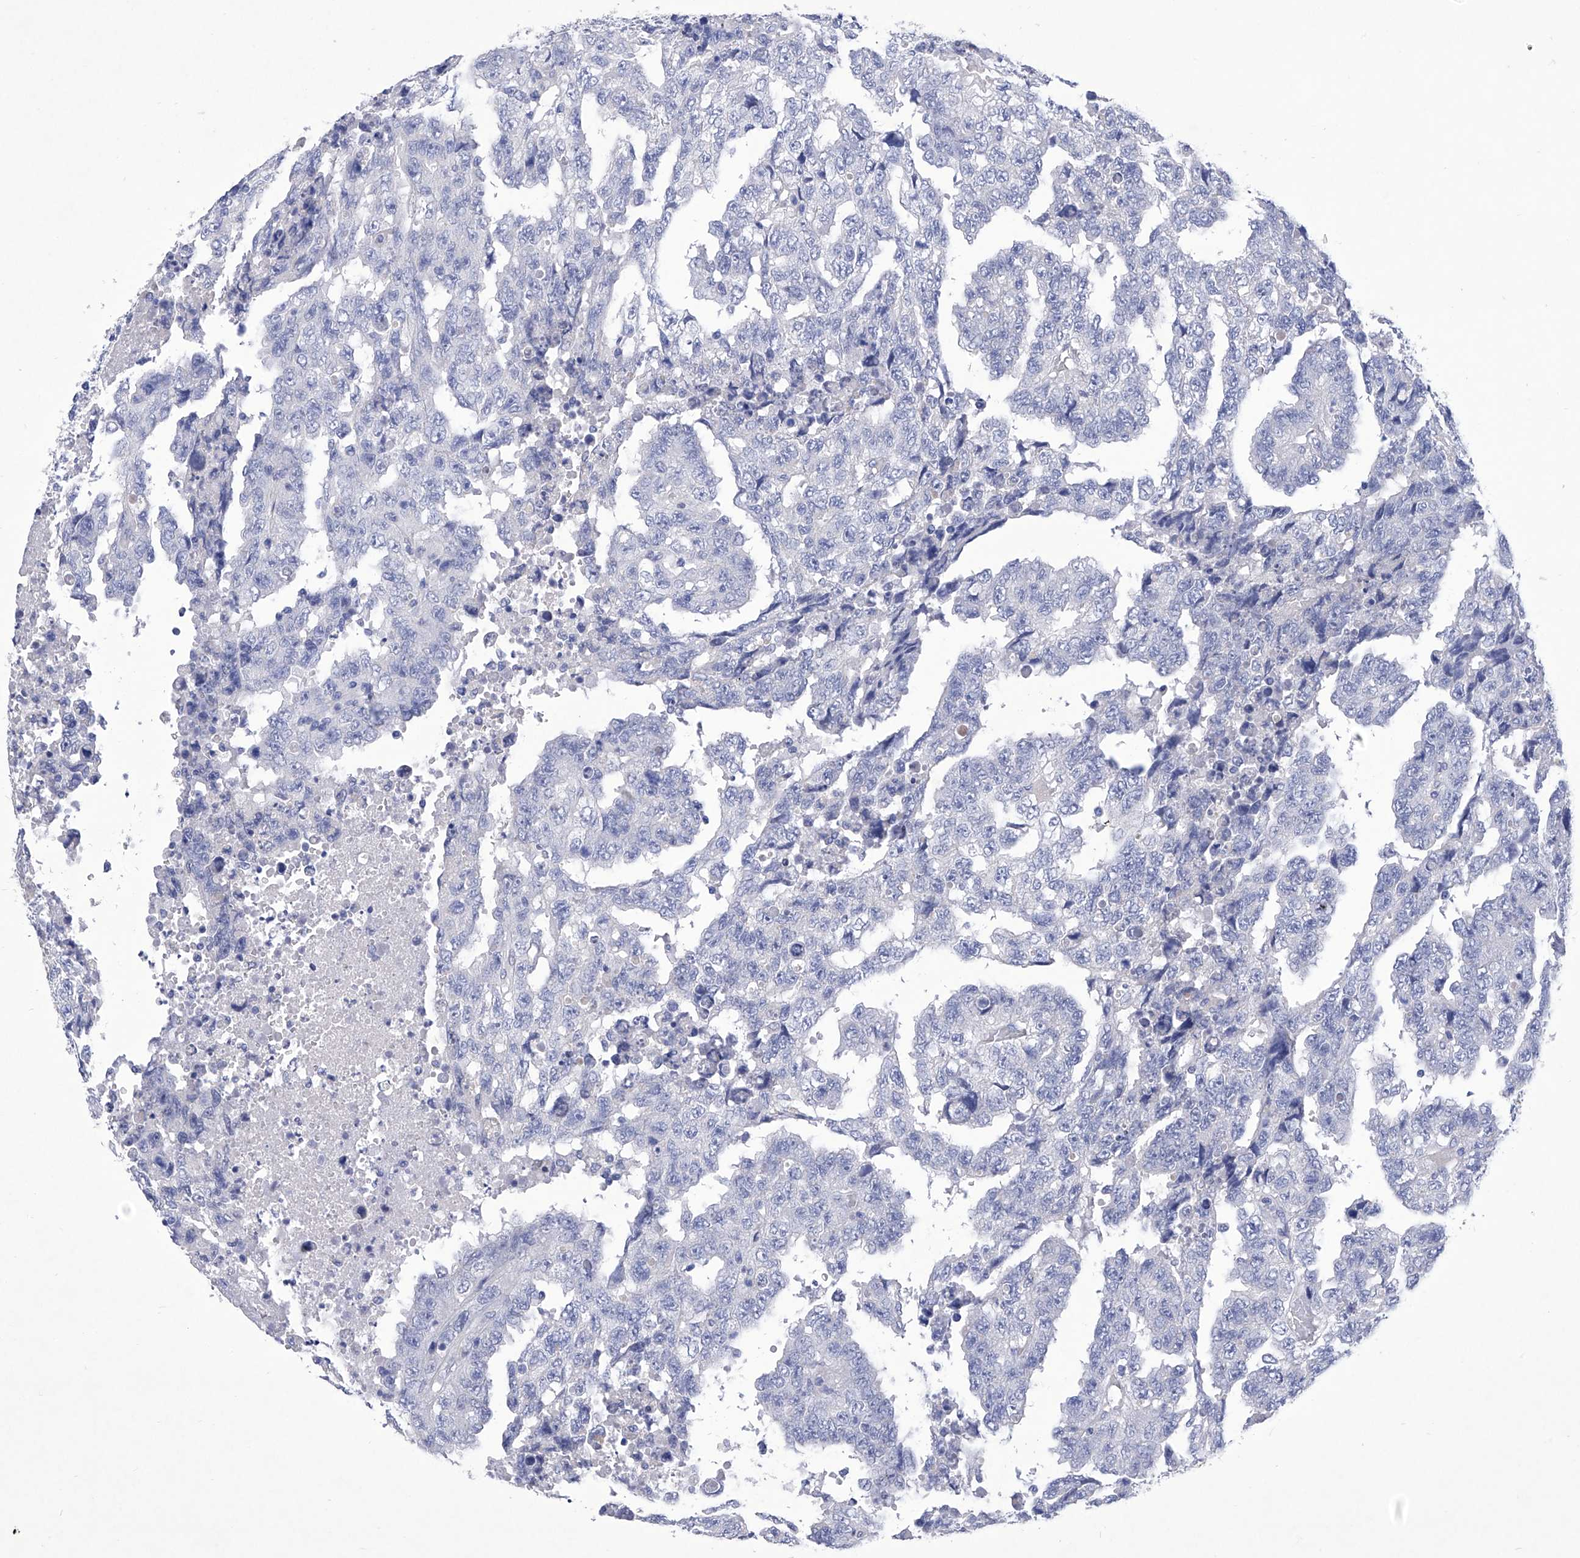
{"staining": {"intensity": "negative", "quantity": "none", "location": "none"}, "tissue": "testis cancer", "cell_type": "Tumor cells", "image_type": "cancer", "snomed": [{"axis": "morphology", "description": "Necrosis, NOS"}, {"axis": "morphology", "description": "Carcinoma, Embryonal, NOS"}, {"axis": "topography", "description": "Testis"}], "caption": "Image shows no significant protein positivity in tumor cells of testis cancer.", "gene": "IFNL2", "patient": {"sex": "male", "age": 19}}